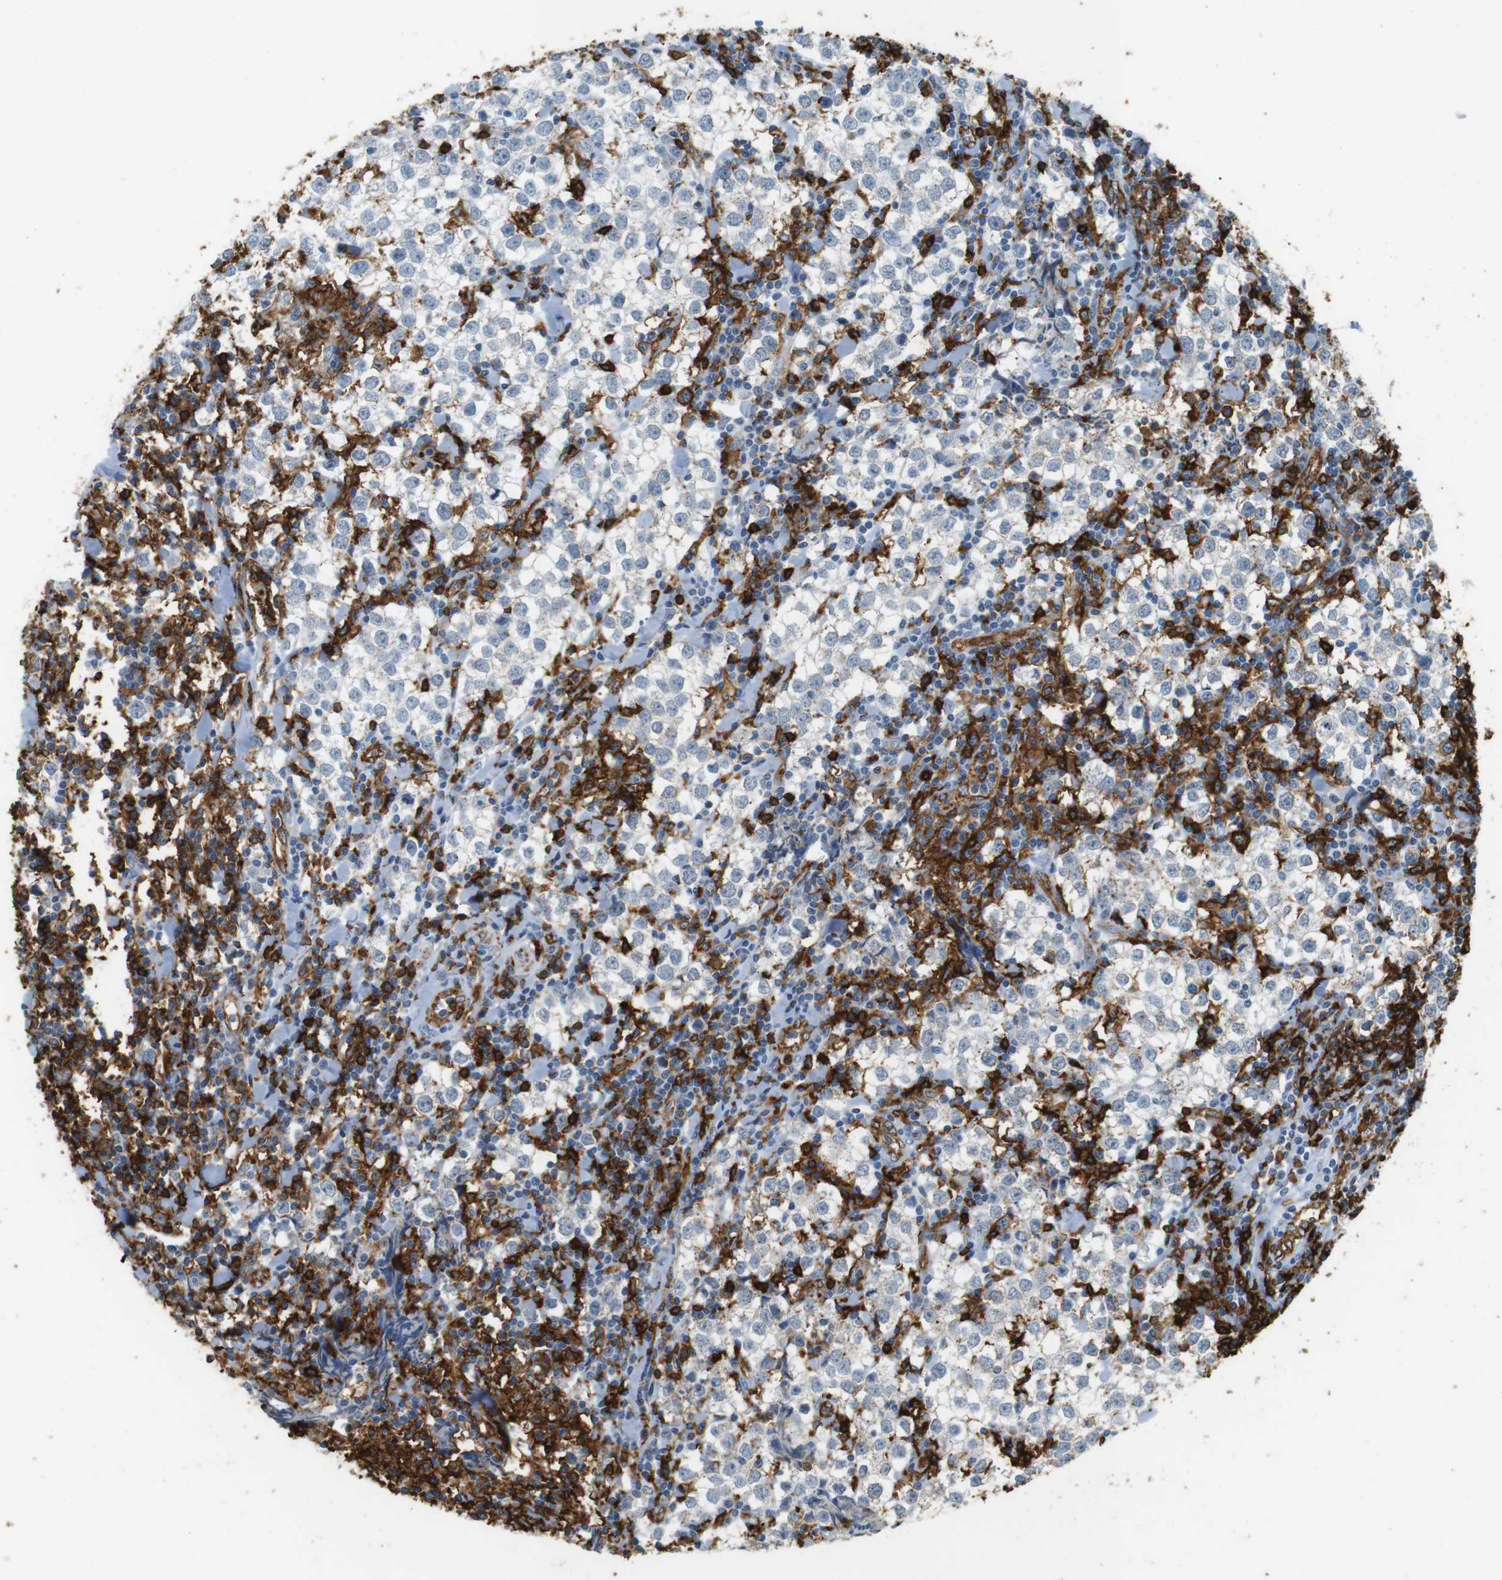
{"staining": {"intensity": "negative", "quantity": "none", "location": "none"}, "tissue": "testis cancer", "cell_type": "Tumor cells", "image_type": "cancer", "snomed": [{"axis": "morphology", "description": "Seminoma, NOS"}, {"axis": "morphology", "description": "Carcinoma, Embryonal, NOS"}, {"axis": "topography", "description": "Testis"}], "caption": "The image demonstrates no significant staining in tumor cells of testis cancer. Nuclei are stained in blue.", "gene": "HLA-DRA", "patient": {"sex": "male", "age": 36}}